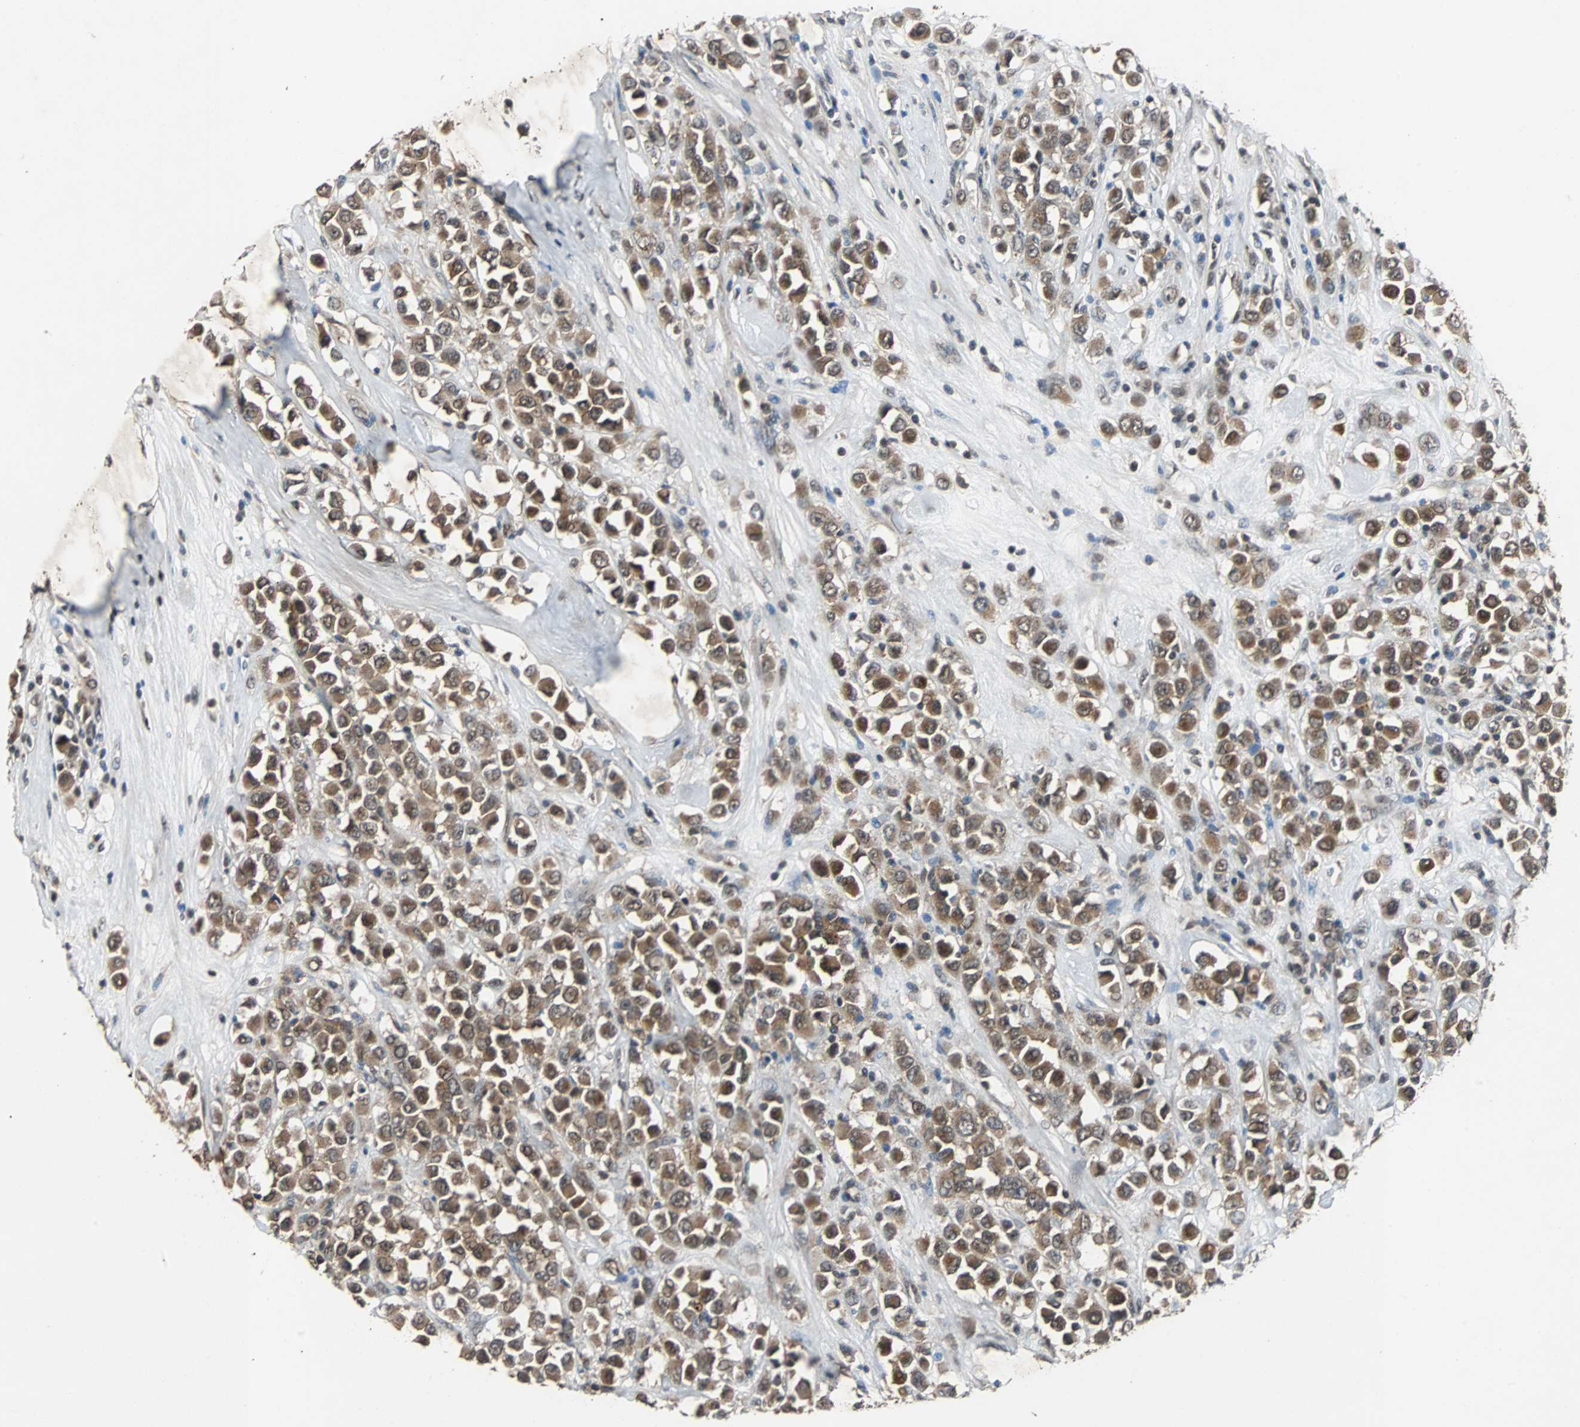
{"staining": {"intensity": "moderate", "quantity": ">75%", "location": "cytoplasmic/membranous"}, "tissue": "breast cancer", "cell_type": "Tumor cells", "image_type": "cancer", "snomed": [{"axis": "morphology", "description": "Duct carcinoma"}, {"axis": "topography", "description": "Breast"}], "caption": "This image demonstrates infiltrating ductal carcinoma (breast) stained with immunohistochemistry to label a protein in brown. The cytoplasmic/membranous of tumor cells show moderate positivity for the protein. Nuclei are counter-stained blue.", "gene": "LSR", "patient": {"sex": "female", "age": 61}}